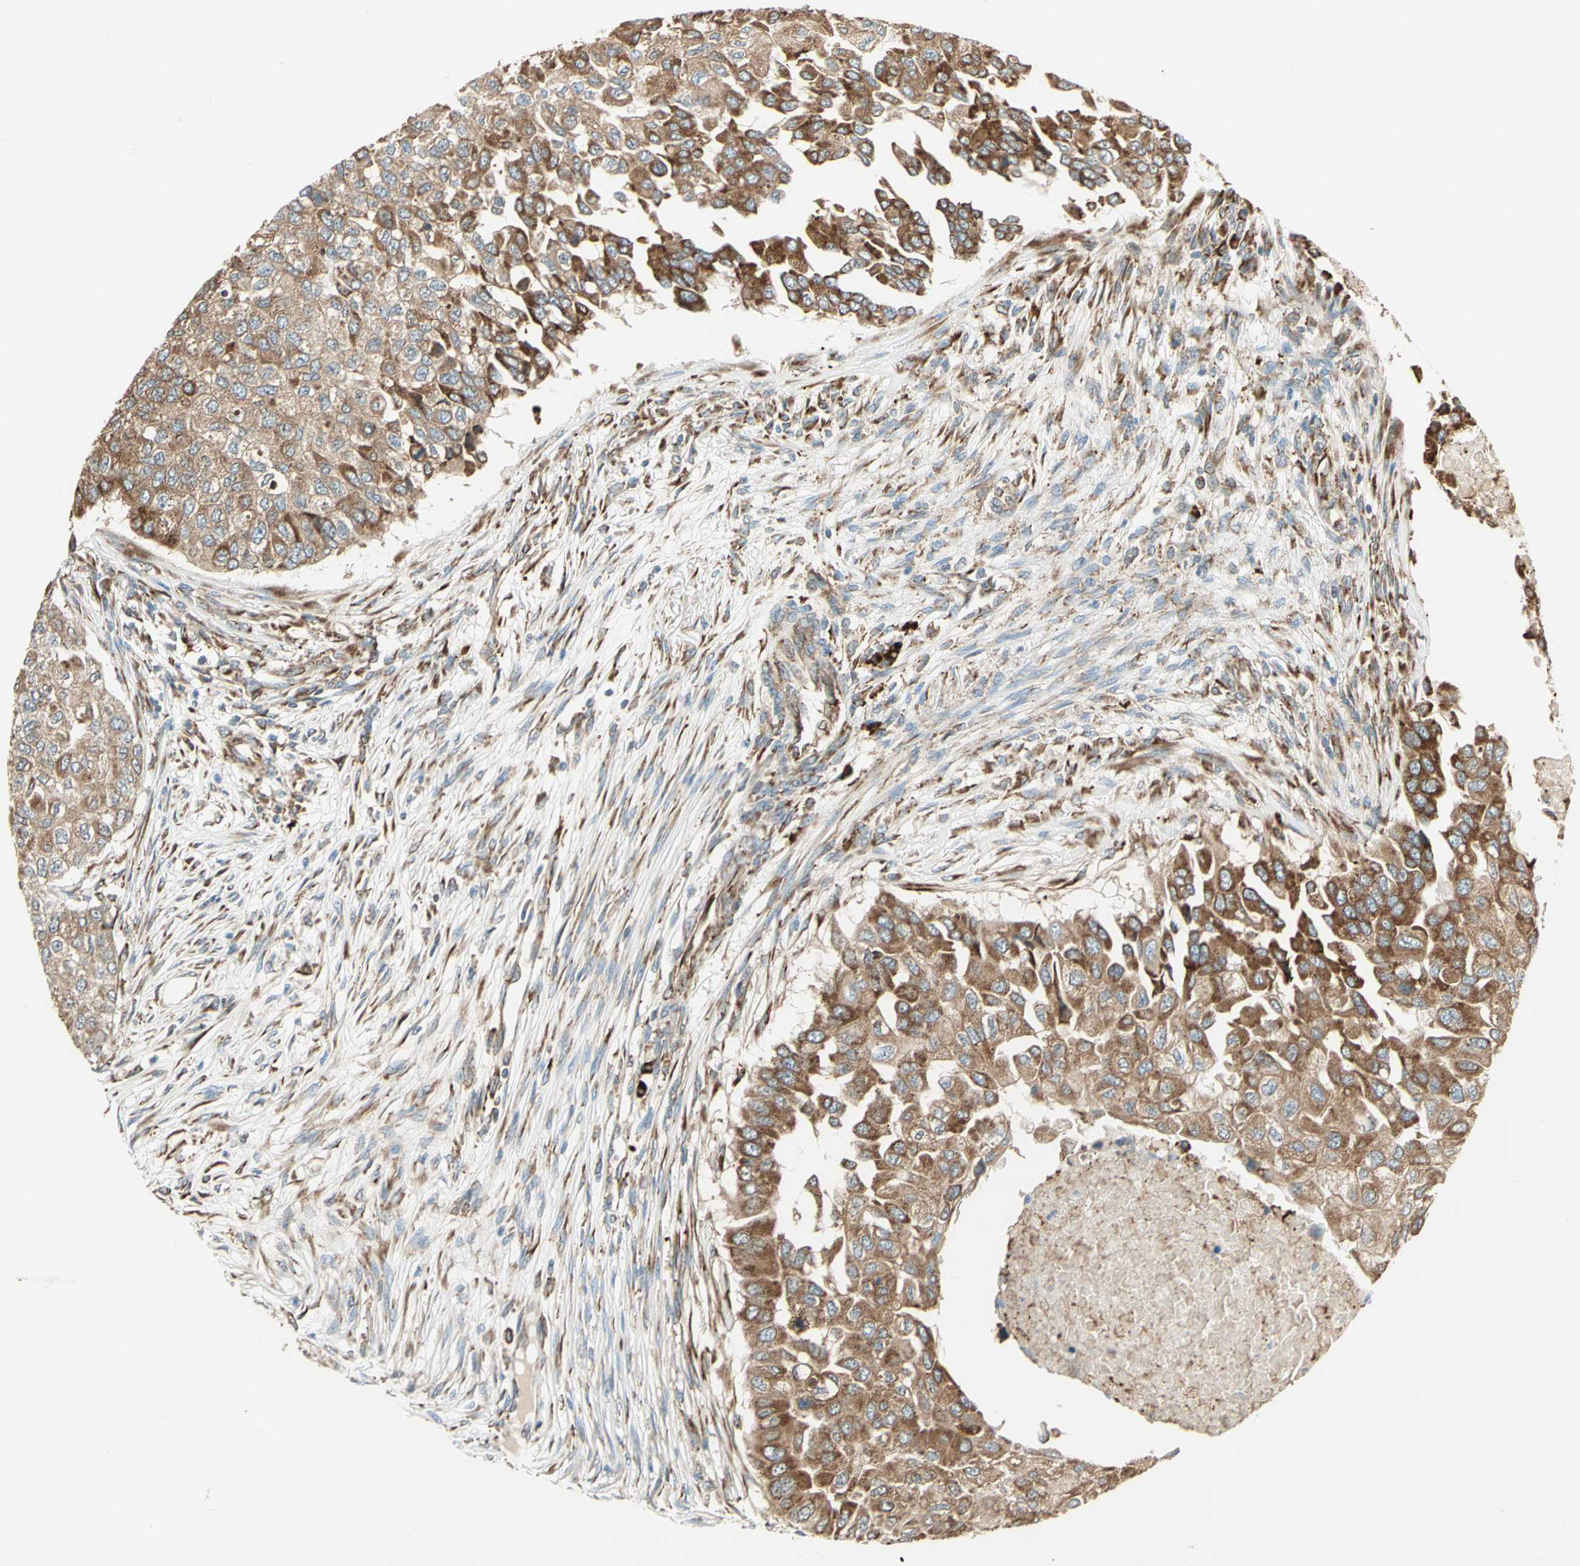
{"staining": {"intensity": "moderate", "quantity": ">75%", "location": "cytoplasmic/membranous"}, "tissue": "breast cancer", "cell_type": "Tumor cells", "image_type": "cancer", "snomed": [{"axis": "morphology", "description": "Normal tissue, NOS"}, {"axis": "morphology", "description": "Duct carcinoma"}, {"axis": "topography", "description": "Breast"}], "caption": "A brown stain shows moderate cytoplasmic/membranous positivity of a protein in breast cancer tumor cells. The staining was performed using DAB to visualize the protein expression in brown, while the nuclei were stained in blue with hematoxylin (Magnification: 20x).", "gene": "PDIA4", "patient": {"sex": "female", "age": 49}}